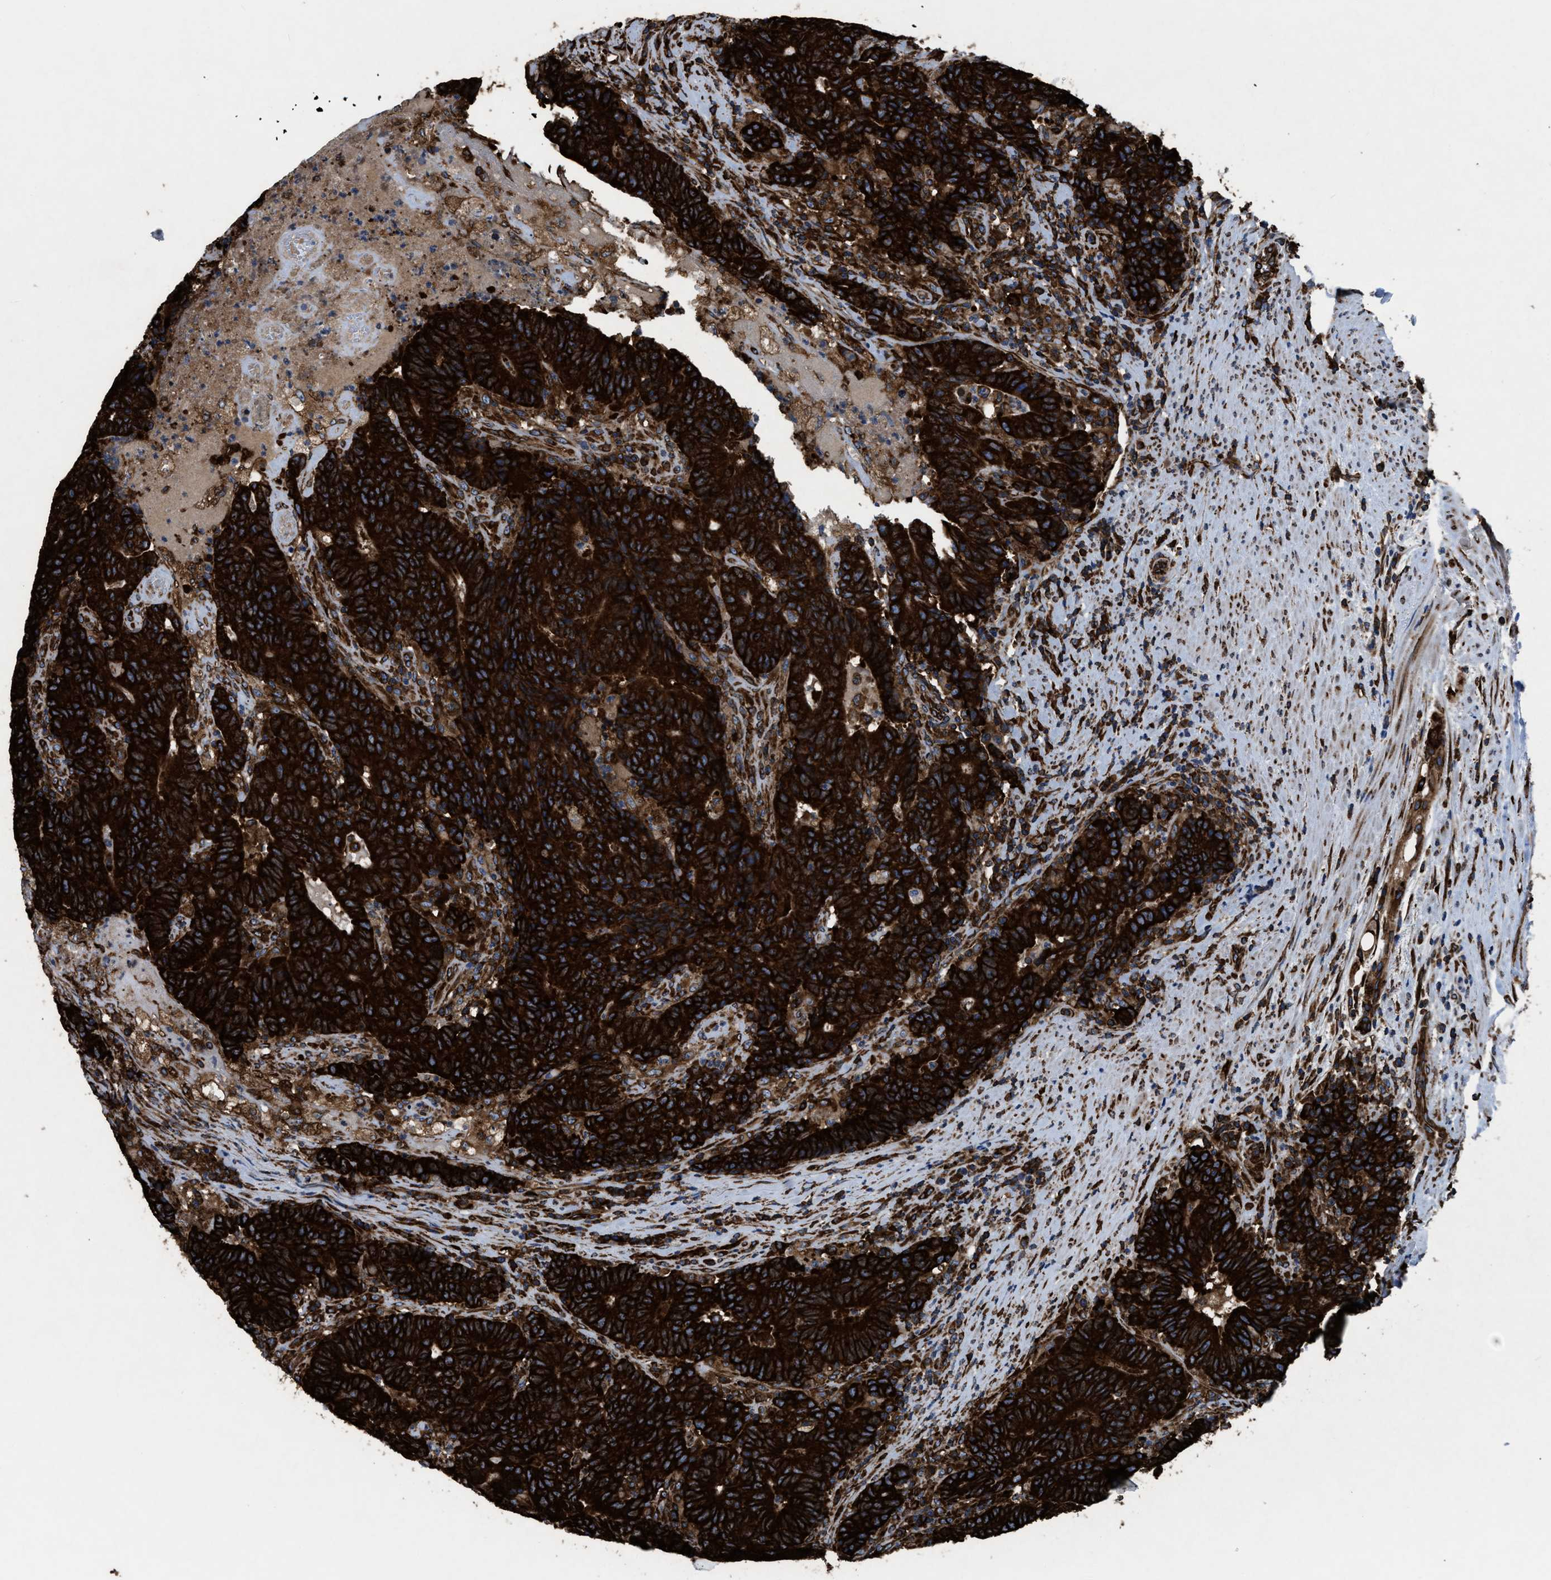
{"staining": {"intensity": "strong", "quantity": ">75%", "location": "cytoplasmic/membranous"}, "tissue": "colorectal cancer", "cell_type": "Tumor cells", "image_type": "cancer", "snomed": [{"axis": "morphology", "description": "Normal tissue, NOS"}, {"axis": "morphology", "description": "Adenocarcinoma, NOS"}, {"axis": "topography", "description": "Colon"}], "caption": "This is a histology image of immunohistochemistry (IHC) staining of adenocarcinoma (colorectal), which shows strong staining in the cytoplasmic/membranous of tumor cells.", "gene": "CAPRIN1", "patient": {"sex": "female", "age": 75}}